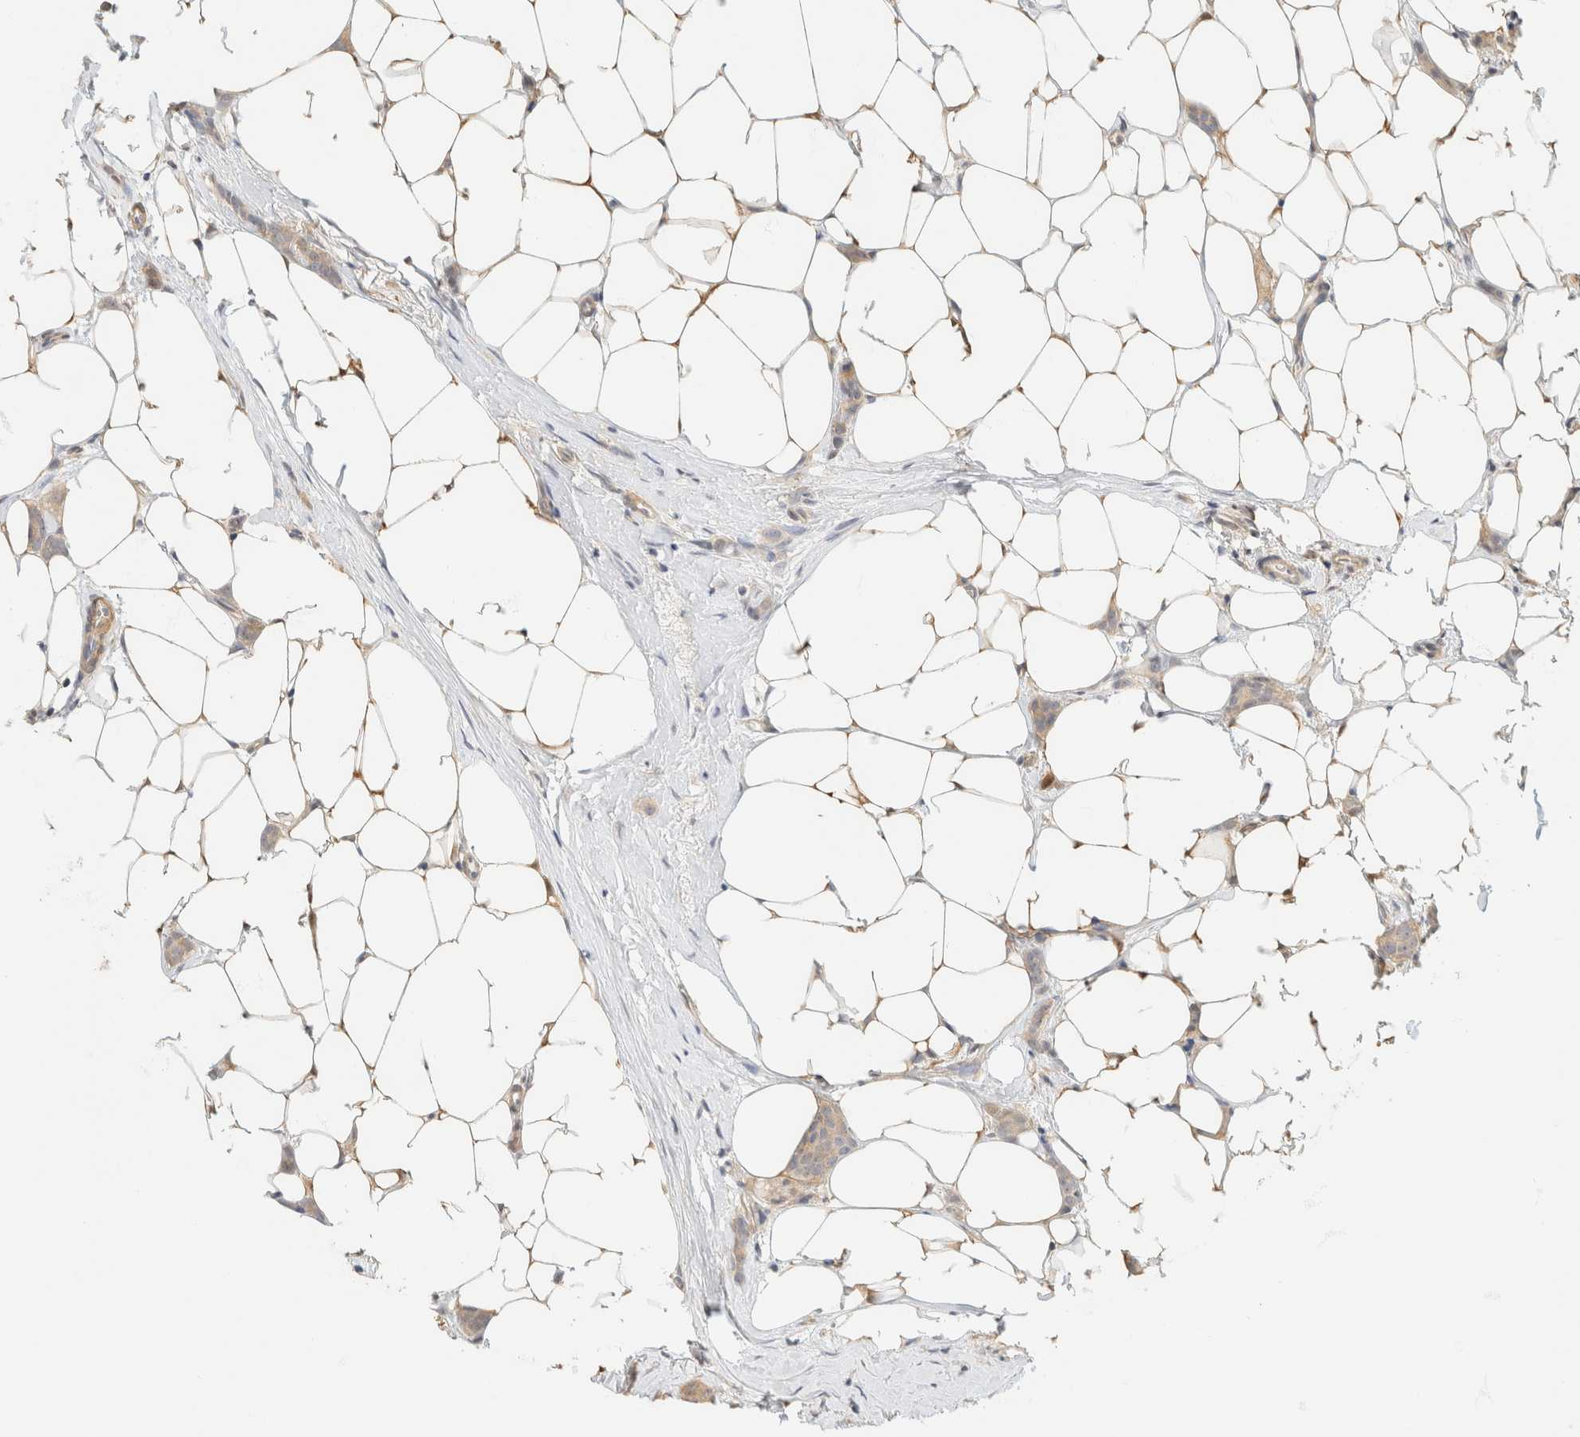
{"staining": {"intensity": "weak", "quantity": ">75%", "location": "cytoplasmic/membranous"}, "tissue": "breast cancer", "cell_type": "Tumor cells", "image_type": "cancer", "snomed": [{"axis": "morphology", "description": "Lobular carcinoma"}, {"axis": "topography", "description": "Skin"}, {"axis": "topography", "description": "Breast"}], "caption": "An image of breast lobular carcinoma stained for a protein demonstrates weak cytoplasmic/membranous brown staining in tumor cells.", "gene": "GPI", "patient": {"sex": "female", "age": 46}}